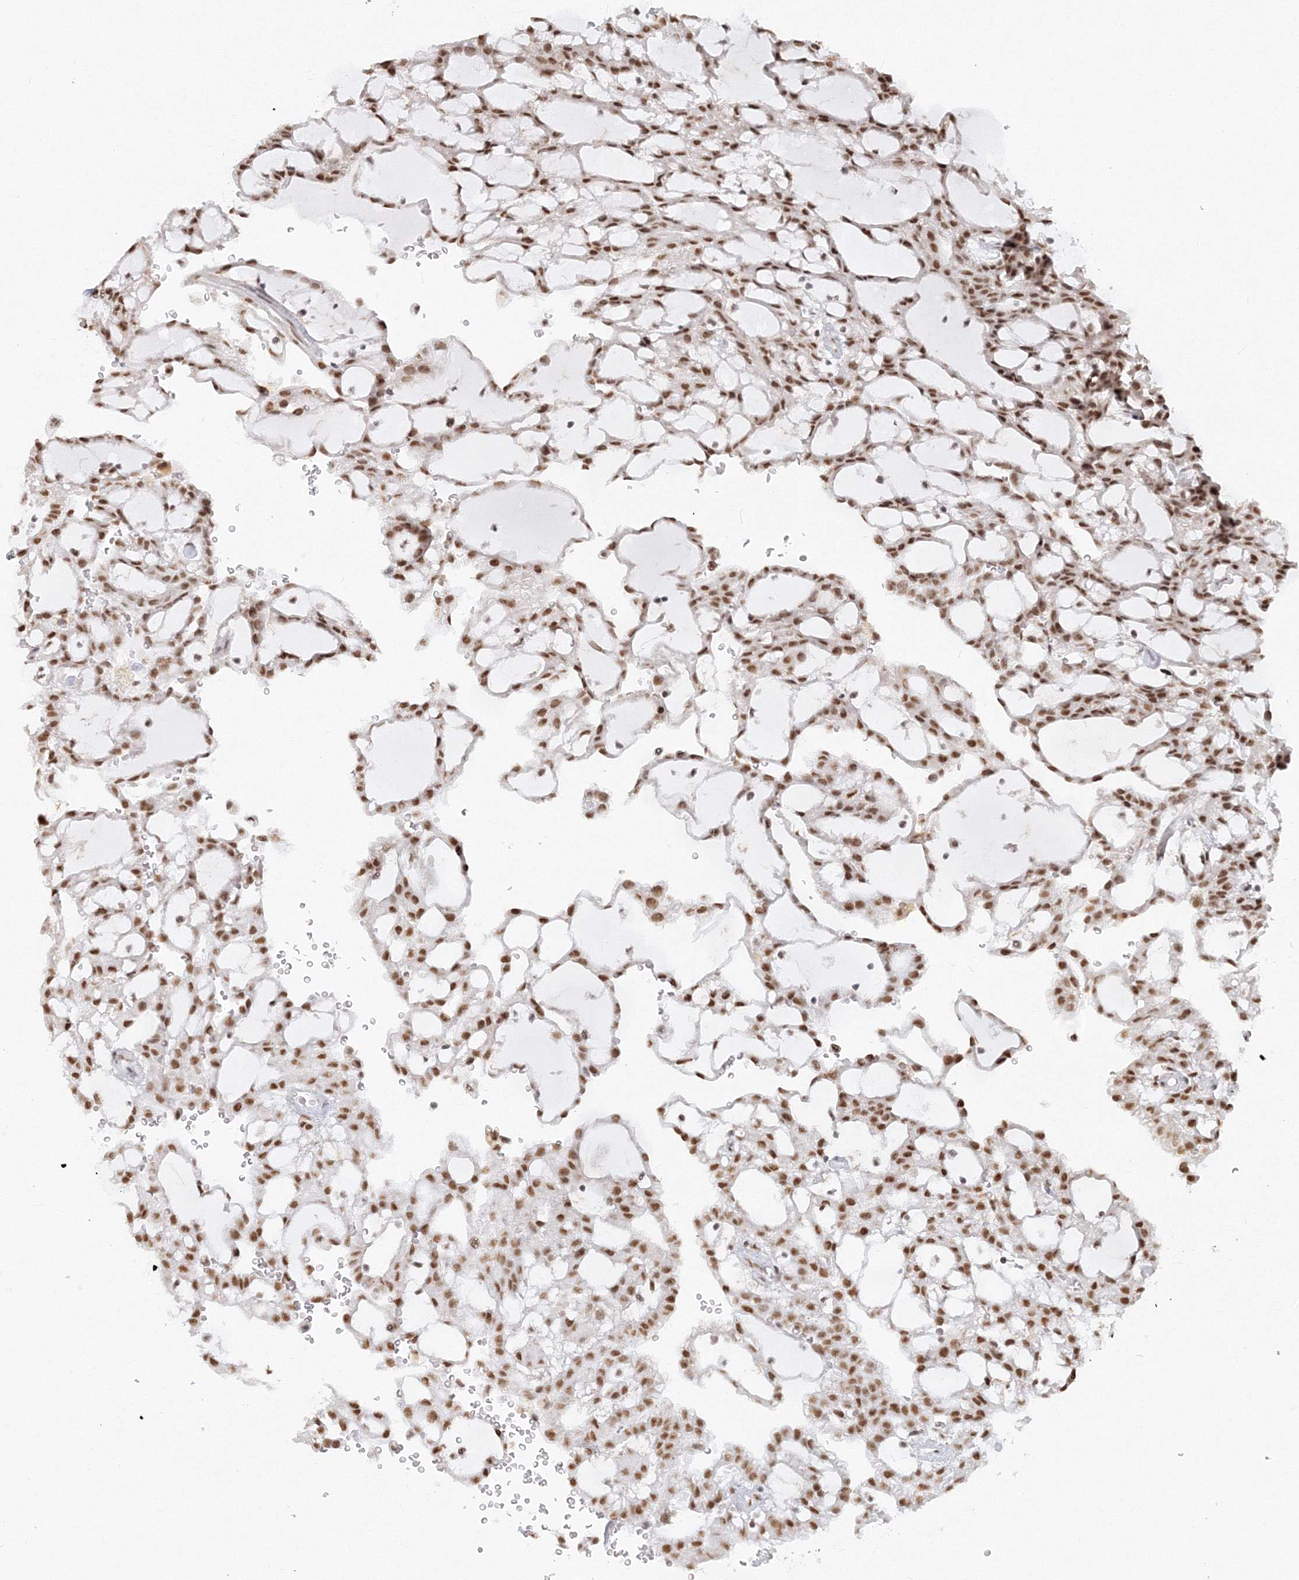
{"staining": {"intensity": "strong", "quantity": ">75%", "location": "nuclear"}, "tissue": "renal cancer", "cell_type": "Tumor cells", "image_type": "cancer", "snomed": [{"axis": "morphology", "description": "Adenocarcinoma, NOS"}, {"axis": "topography", "description": "Kidney"}], "caption": "Renal adenocarcinoma tissue exhibits strong nuclear staining in approximately >75% of tumor cells The staining is performed using DAB brown chromogen to label protein expression. The nuclei are counter-stained blue using hematoxylin.", "gene": "PPP4R2", "patient": {"sex": "male", "age": 63}}